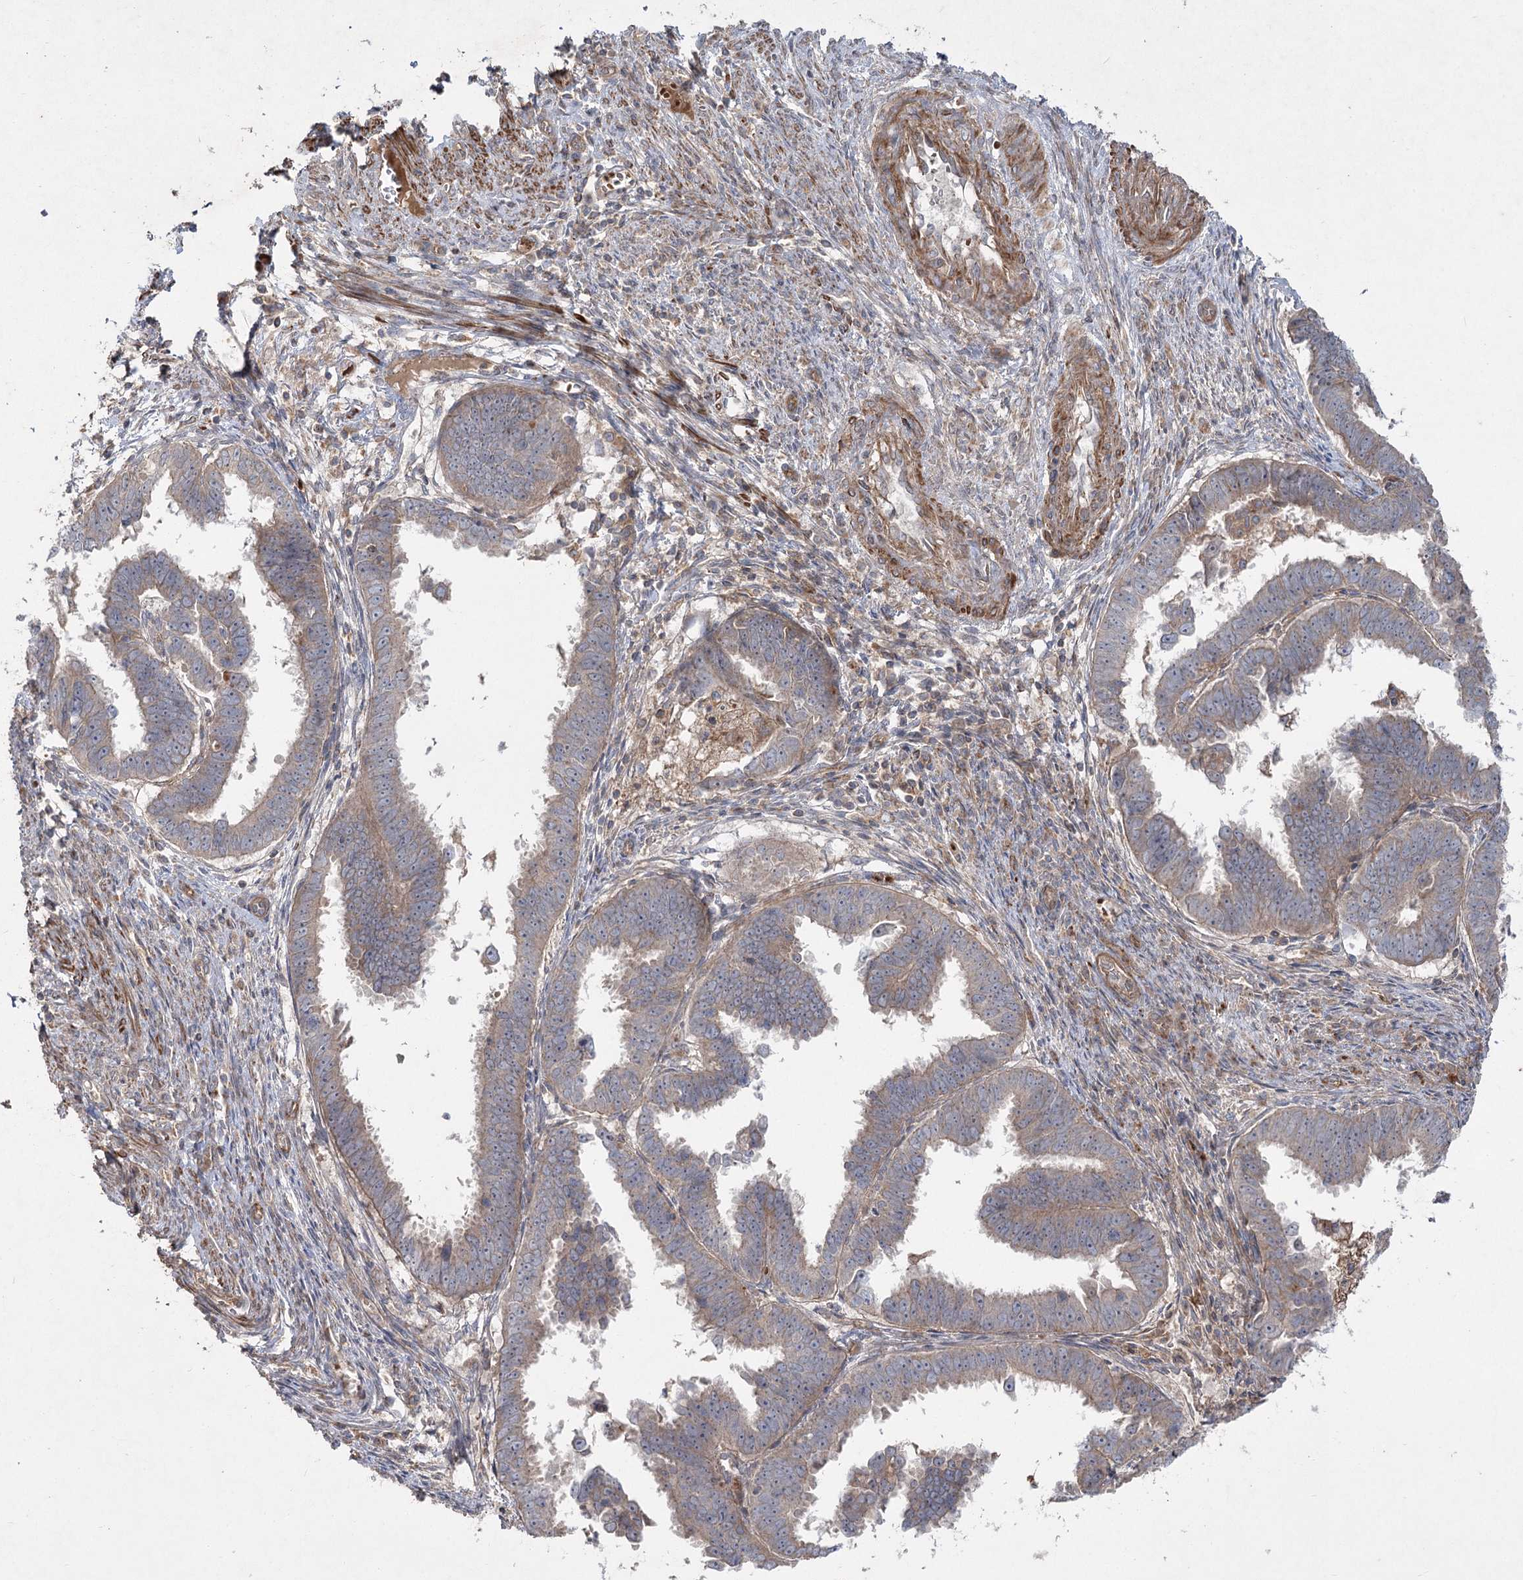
{"staining": {"intensity": "moderate", "quantity": ">75%", "location": "cytoplasmic/membranous"}, "tissue": "endometrial cancer", "cell_type": "Tumor cells", "image_type": "cancer", "snomed": [{"axis": "morphology", "description": "Adenocarcinoma, NOS"}, {"axis": "topography", "description": "Endometrium"}], "caption": "An image showing moderate cytoplasmic/membranous staining in about >75% of tumor cells in adenocarcinoma (endometrial), as visualized by brown immunohistochemical staining.", "gene": "KIAA0825", "patient": {"sex": "female", "age": 75}}